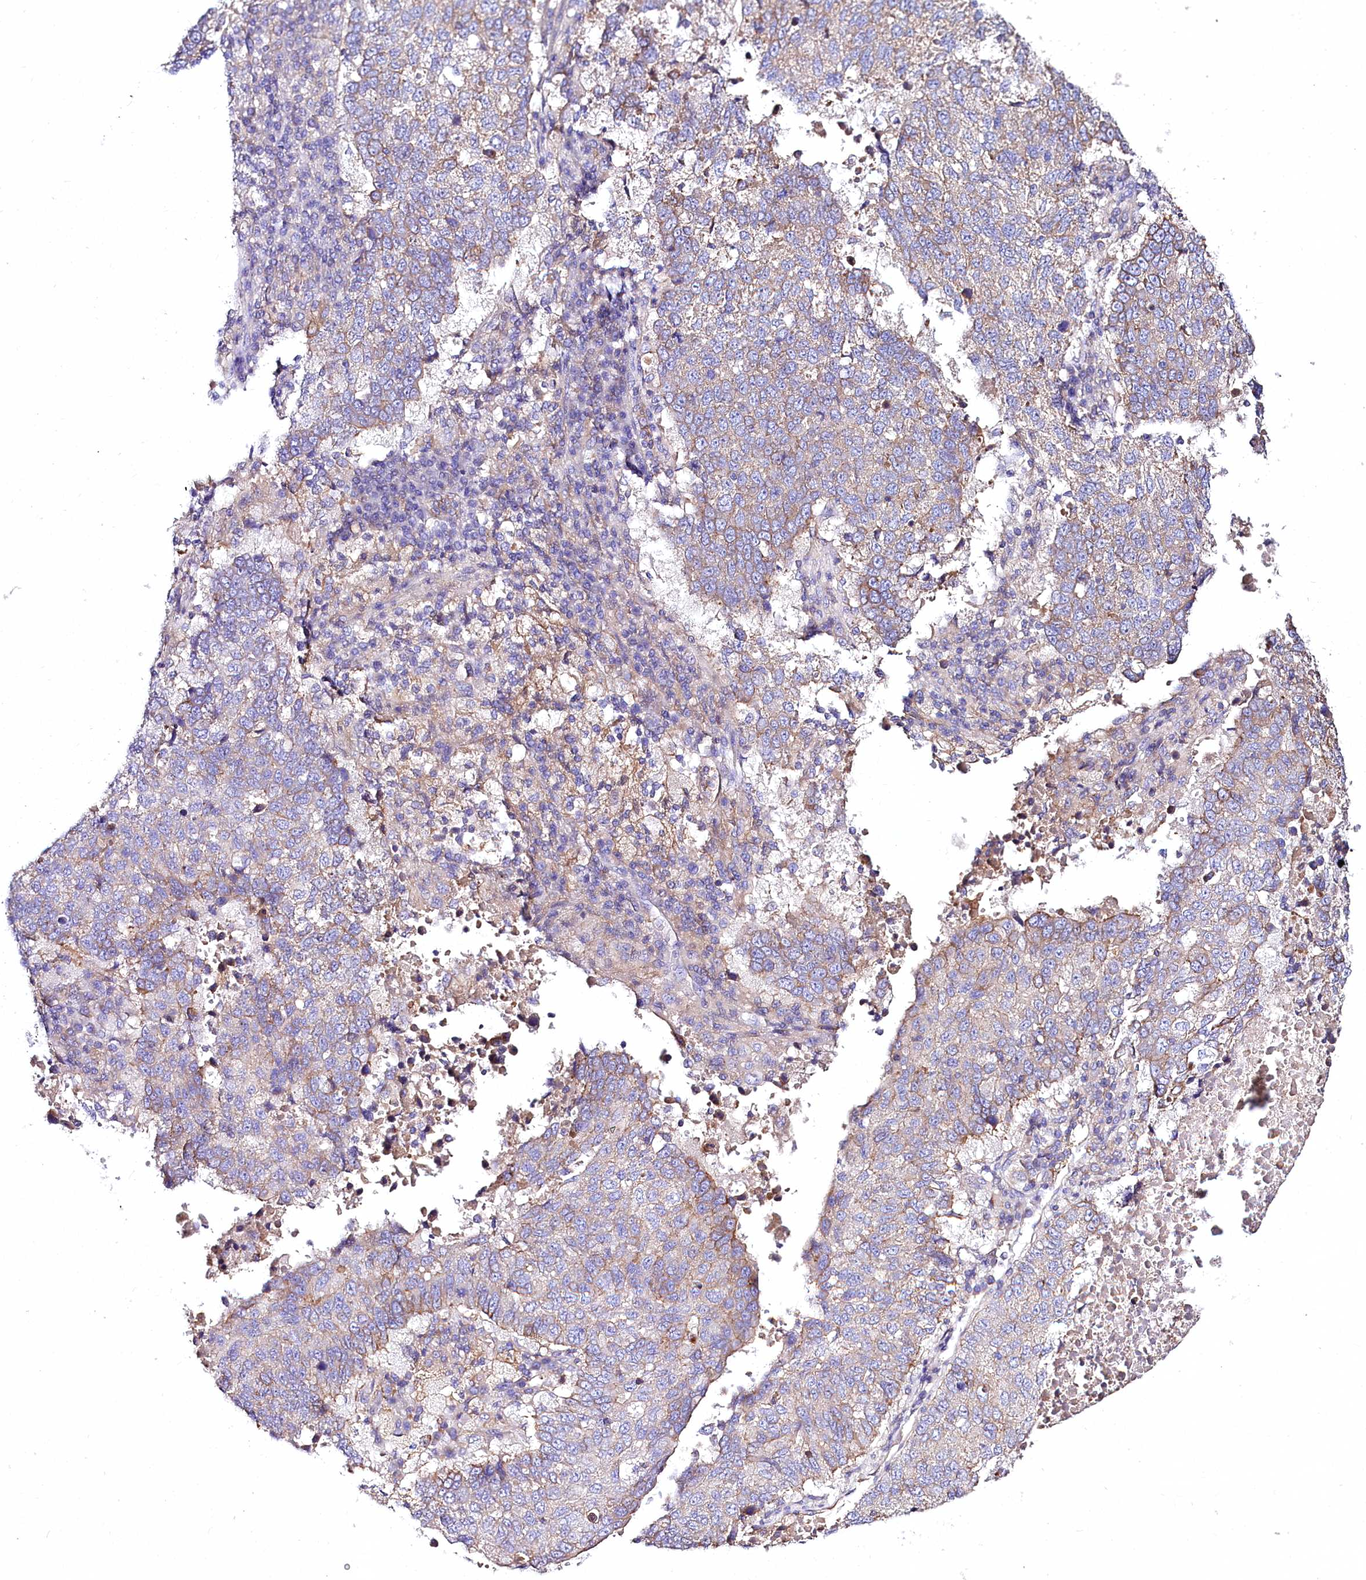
{"staining": {"intensity": "weak", "quantity": "<25%", "location": "cytoplasmic/membranous"}, "tissue": "lung cancer", "cell_type": "Tumor cells", "image_type": "cancer", "snomed": [{"axis": "morphology", "description": "Squamous cell carcinoma, NOS"}, {"axis": "topography", "description": "Lung"}], "caption": "A histopathology image of squamous cell carcinoma (lung) stained for a protein demonstrates no brown staining in tumor cells.", "gene": "FCHSD2", "patient": {"sex": "male", "age": 73}}